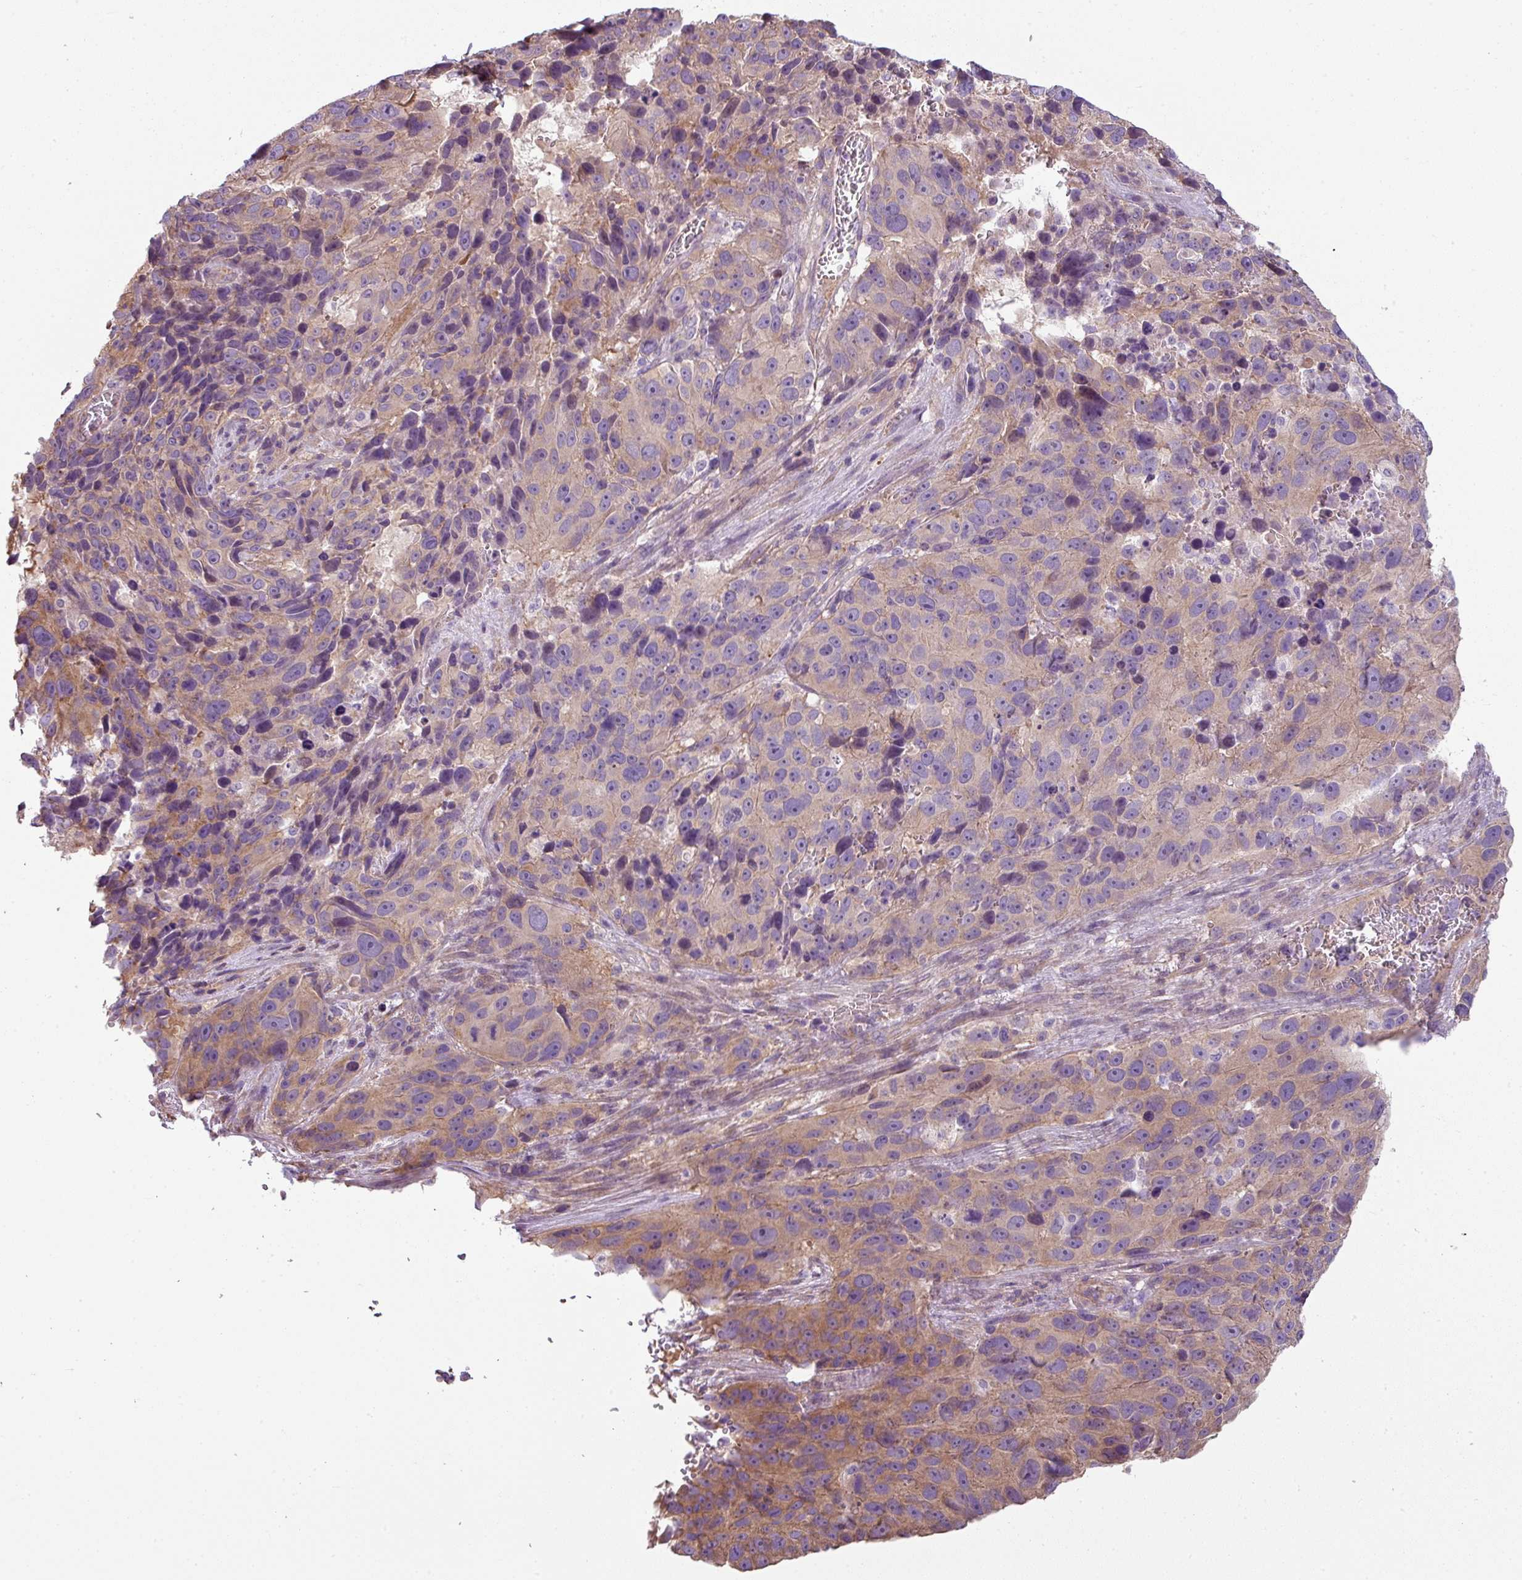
{"staining": {"intensity": "moderate", "quantity": "25%-75%", "location": "cytoplasmic/membranous"}, "tissue": "melanoma", "cell_type": "Tumor cells", "image_type": "cancer", "snomed": [{"axis": "morphology", "description": "Malignant melanoma, NOS"}, {"axis": "topography", "description": "Skin"}], "caption": "Immunohistochemistry of human malignant melanoma displays medium levels of moderate cytoplasmic/membranous staining in approximately 25%-75% of tumor cells. (DAB IHC, brown staining for protein, blue staining for nuclei).", "gene": "PALS2", "patient": {"sex": "male", "age": 84}}